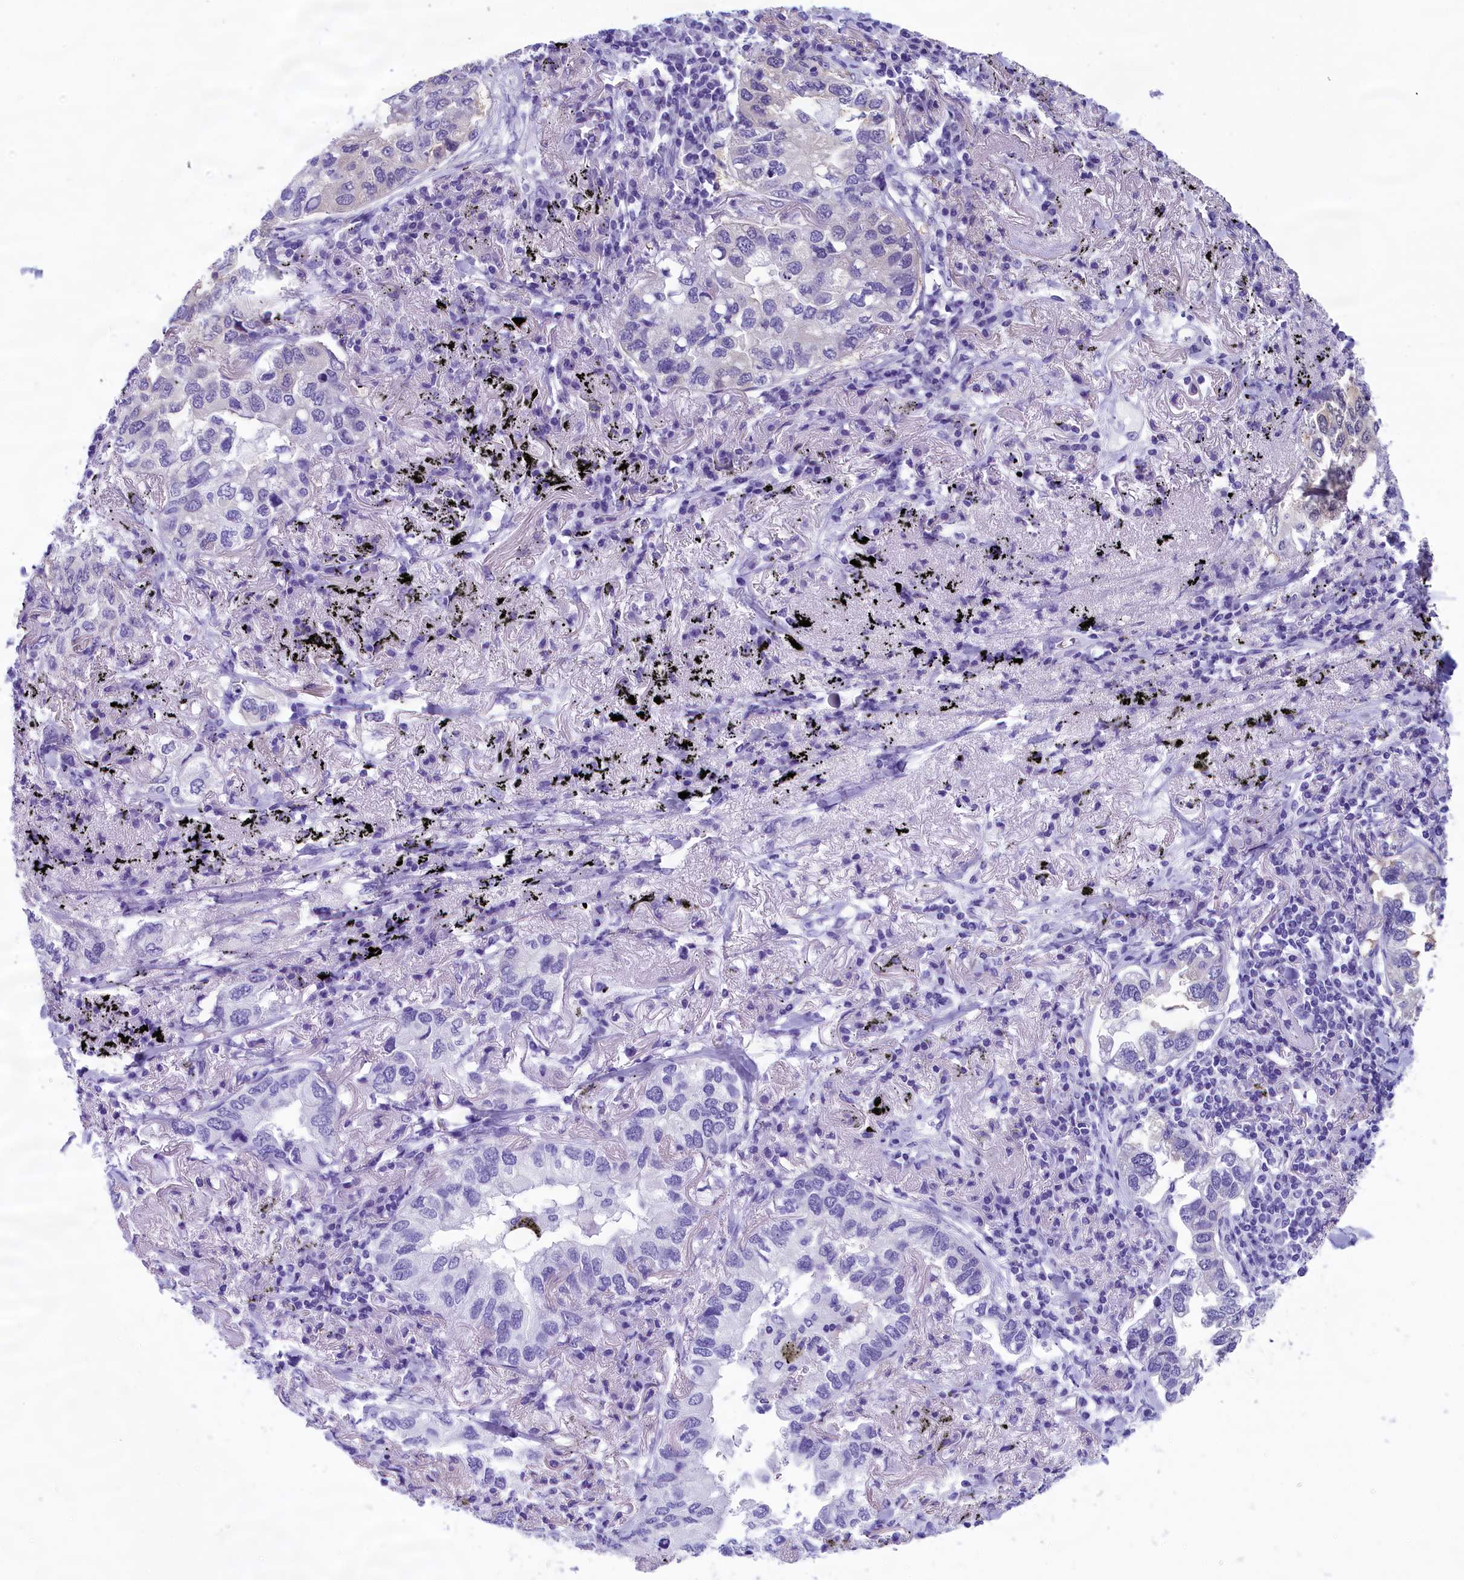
{"staining": {"intensity": "negative", "quantity": "none", "location": "none"}, "tissue": "lung cancer", "cell_type": "Tumor cells", "image_type": "cancer", "snomed": [{"axis": "morphology", "description": "Adenocarcinoma, NOS"}, {"axis": "topography", "description": "Lung"}], "caption": "A histopathology image of human lung cancer (adenocarcinoma) is negative for staining in tumor cells.", "gene": "ABCC8", "patient": {"sex": "male", "age": 65}}